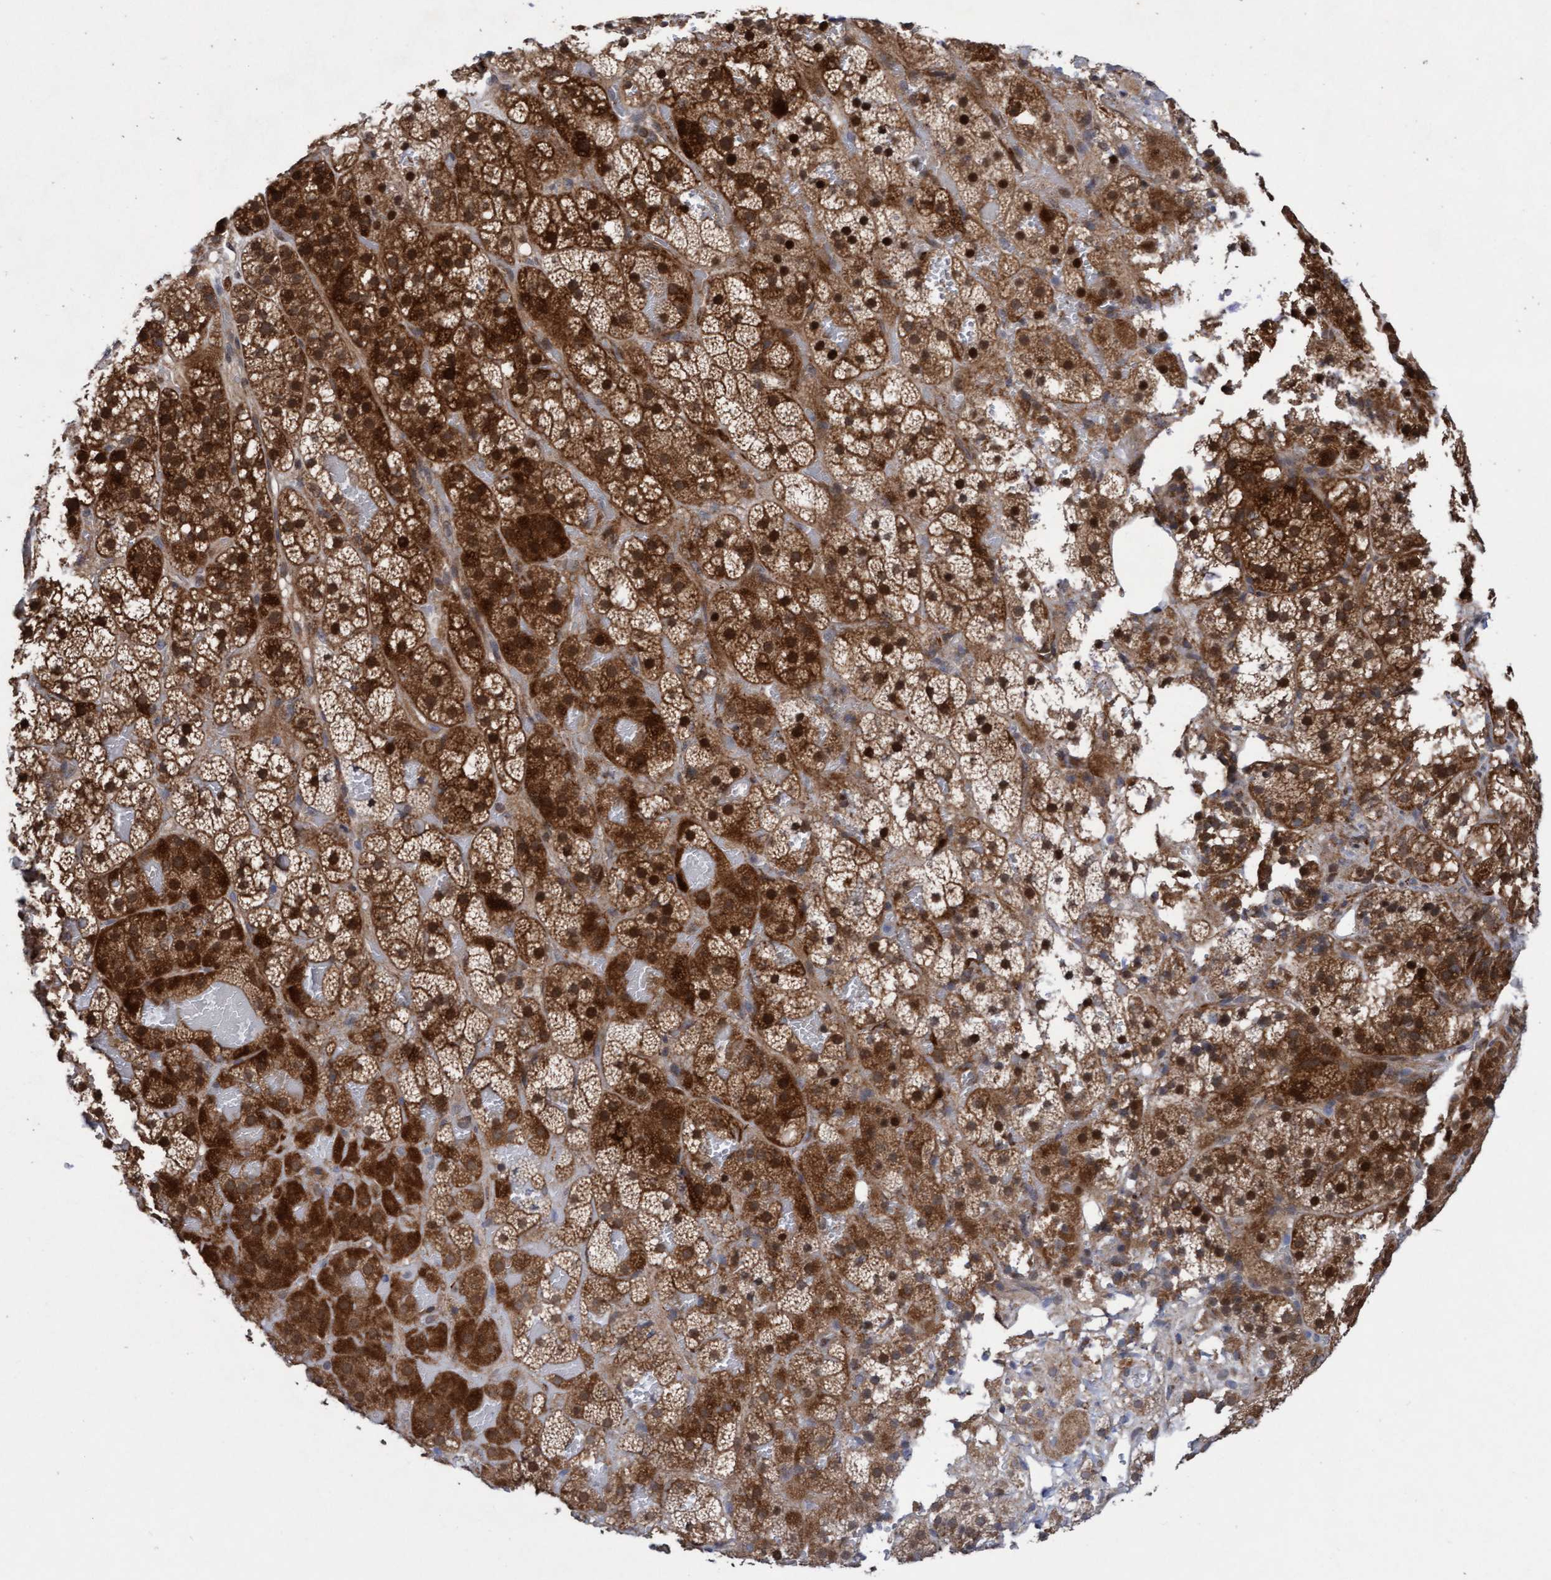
{"staining": {"intensity": "strong", "quantity": ">75%", "location": "cytoplasmic/membranous,nuclear"}, "tissue": "adrenal gland", "cell_type": "Glandular cells", "image_type": "normal", "snomed": [{"axis": "morphology", "description": "Normal tissue, NOS"}, {"axis": "topography", "description": "Adrenal gland"}], "caption": "Glandular cells display strong cytoplasmic/membranous,nuclear positivity in about >75% of cells in benign adrenal gland.", "gene": "TANC2", "patient": {"sex": "female", "age": 59}}